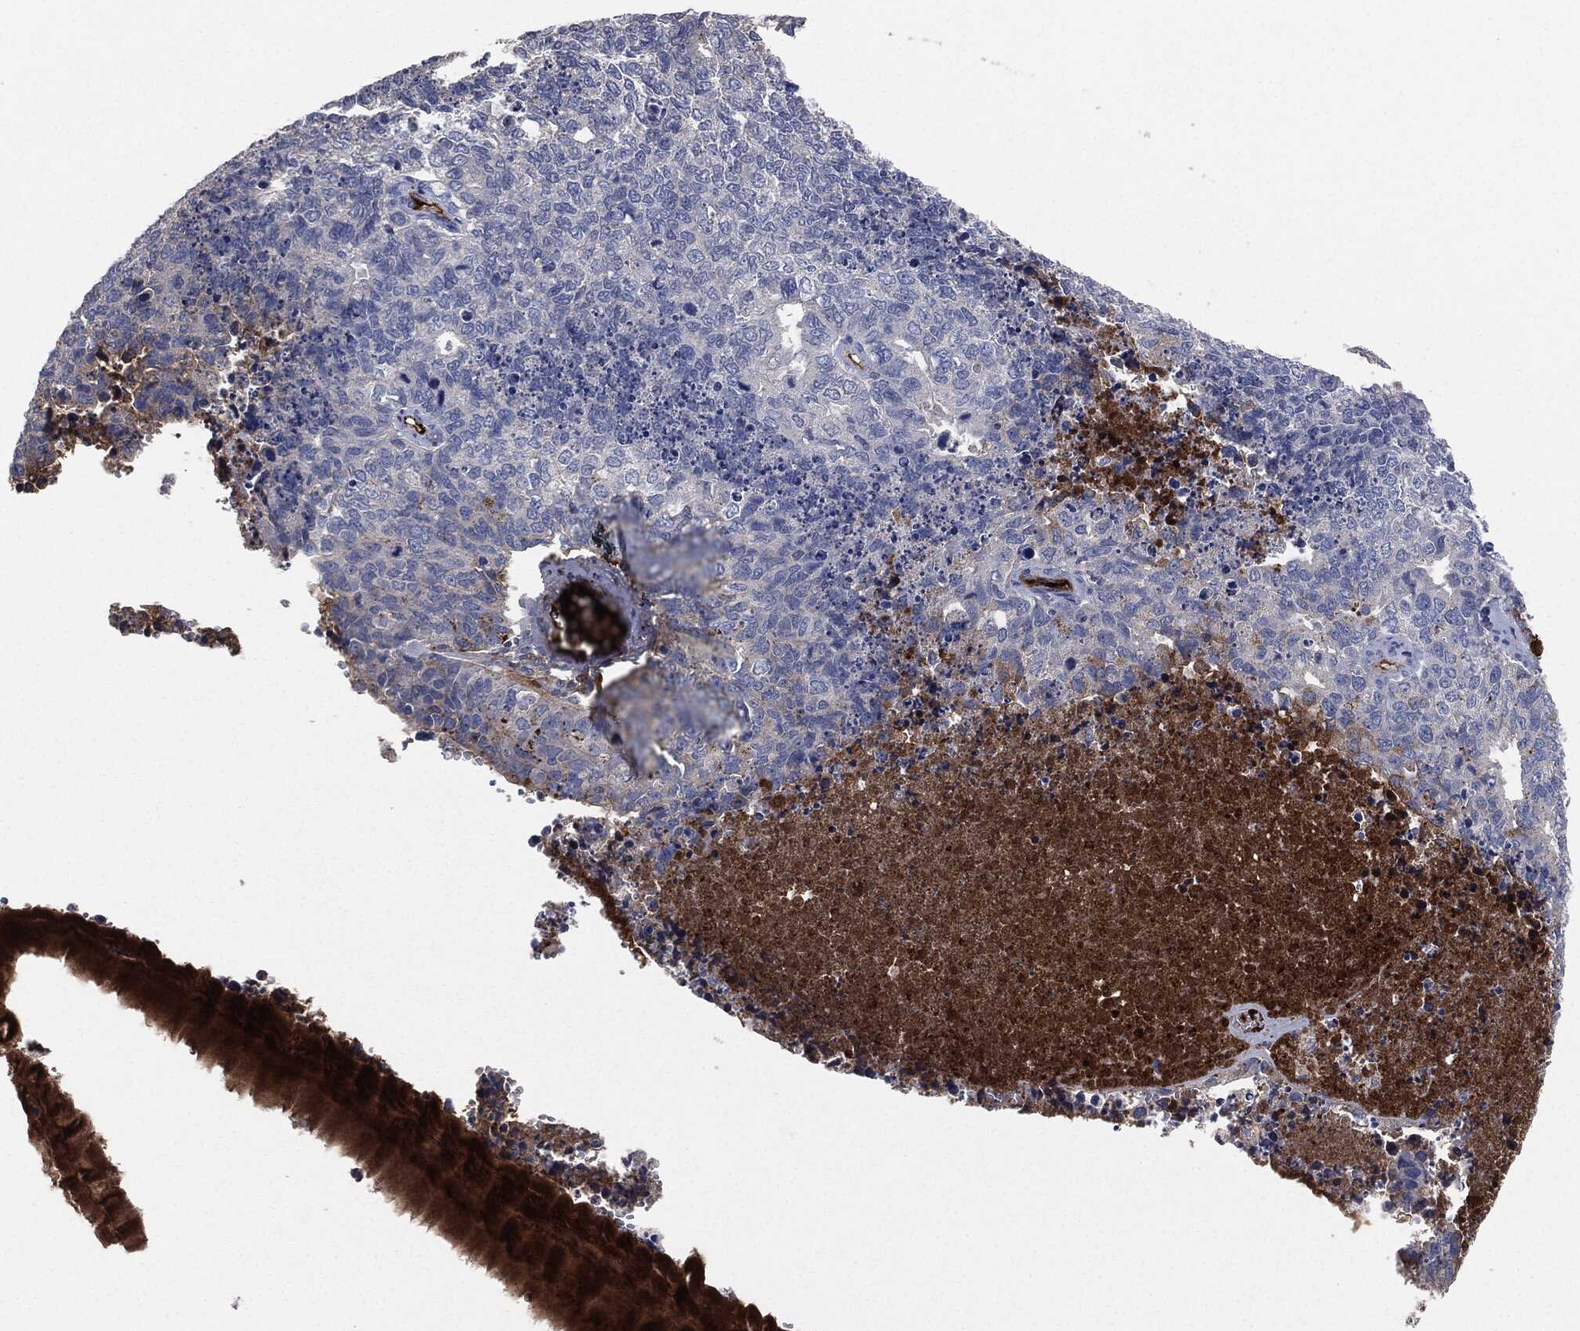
{"staining": {"intensity": "negative", "quantity": "none", "location": "none"}, "tissue": "cervical cancer", "cell_type": "Tumor cells", "image_type": "cancer", "snomed": [{"axis": "morphology", "description": "Squamous cell carcinoma, NOS"}, {"axis": "topography", "description": "Cervix"}], "caption": "High power microscopy histopathology image of an immunohistochemistry image of cervical squamous cell carcinoma, revealing no significant expression in tumor cells. (DAB IHC with hematoxylin counter stain).", "gene": "APOB", "patient": {"sex": "female", "age": 63}}